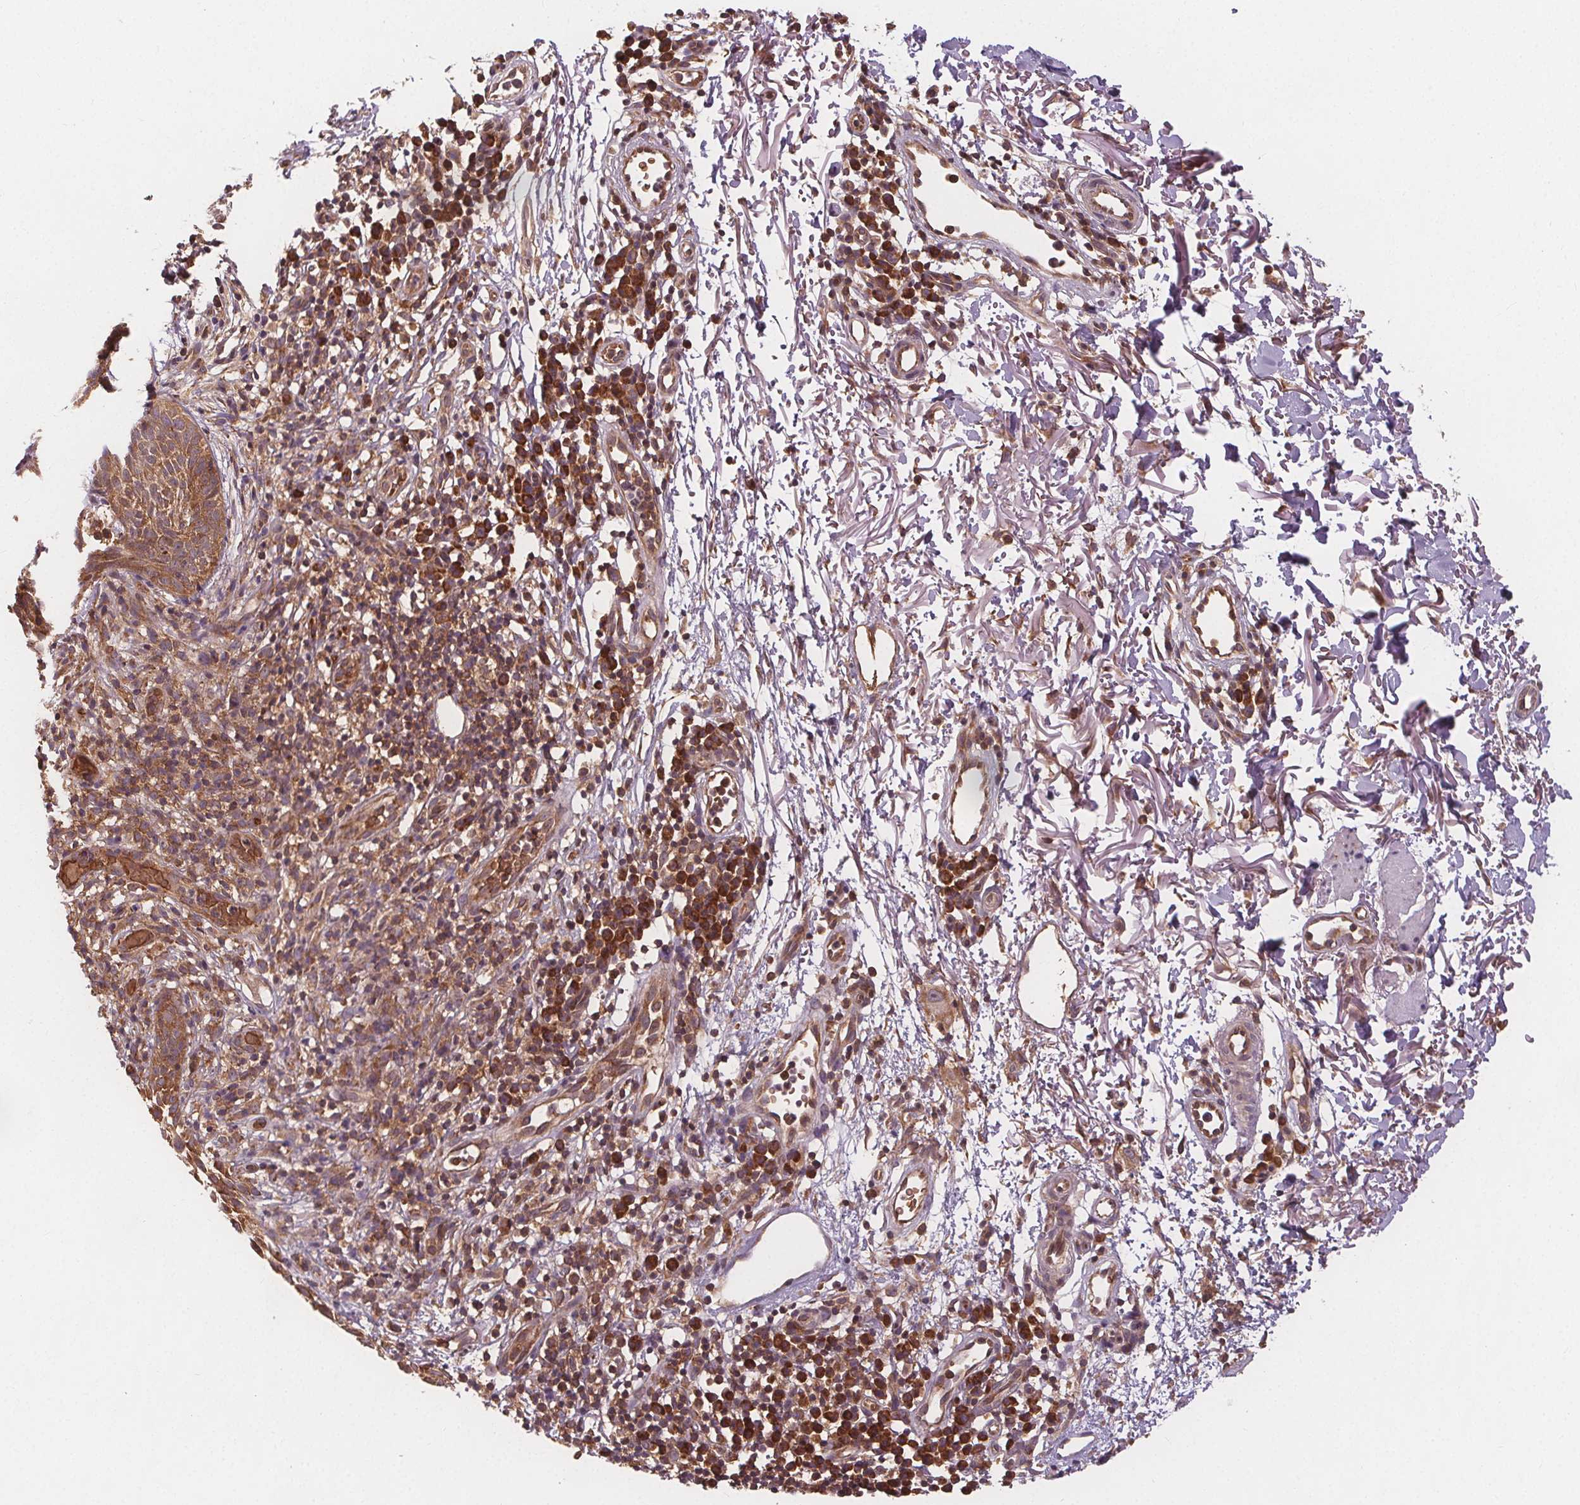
{"staining": {"intensity": "moderate", "quantity": ">75%", "location": "cytoplasmic/membranous"}, "tissue": "skin cancer", "cell_type": "Tumor cells", "image_type": "cancer", "snomed": [{"axis": "morphology", "description": "Normal tissue, NOS"}, {"axis": "morphology", "description": "Basal cell carcinoma"}, {"axis": "topography", "description": "Skin"}], "caption": "Skin cancer (basal cell carcinoma) tissue exhibits moderate cytoplasmic/membranous staining in about >75% of tumor cells, visualized by immunohistochemistry.", "gene": "EIF3D", "patient": {"sex": "male", "age": 68}}